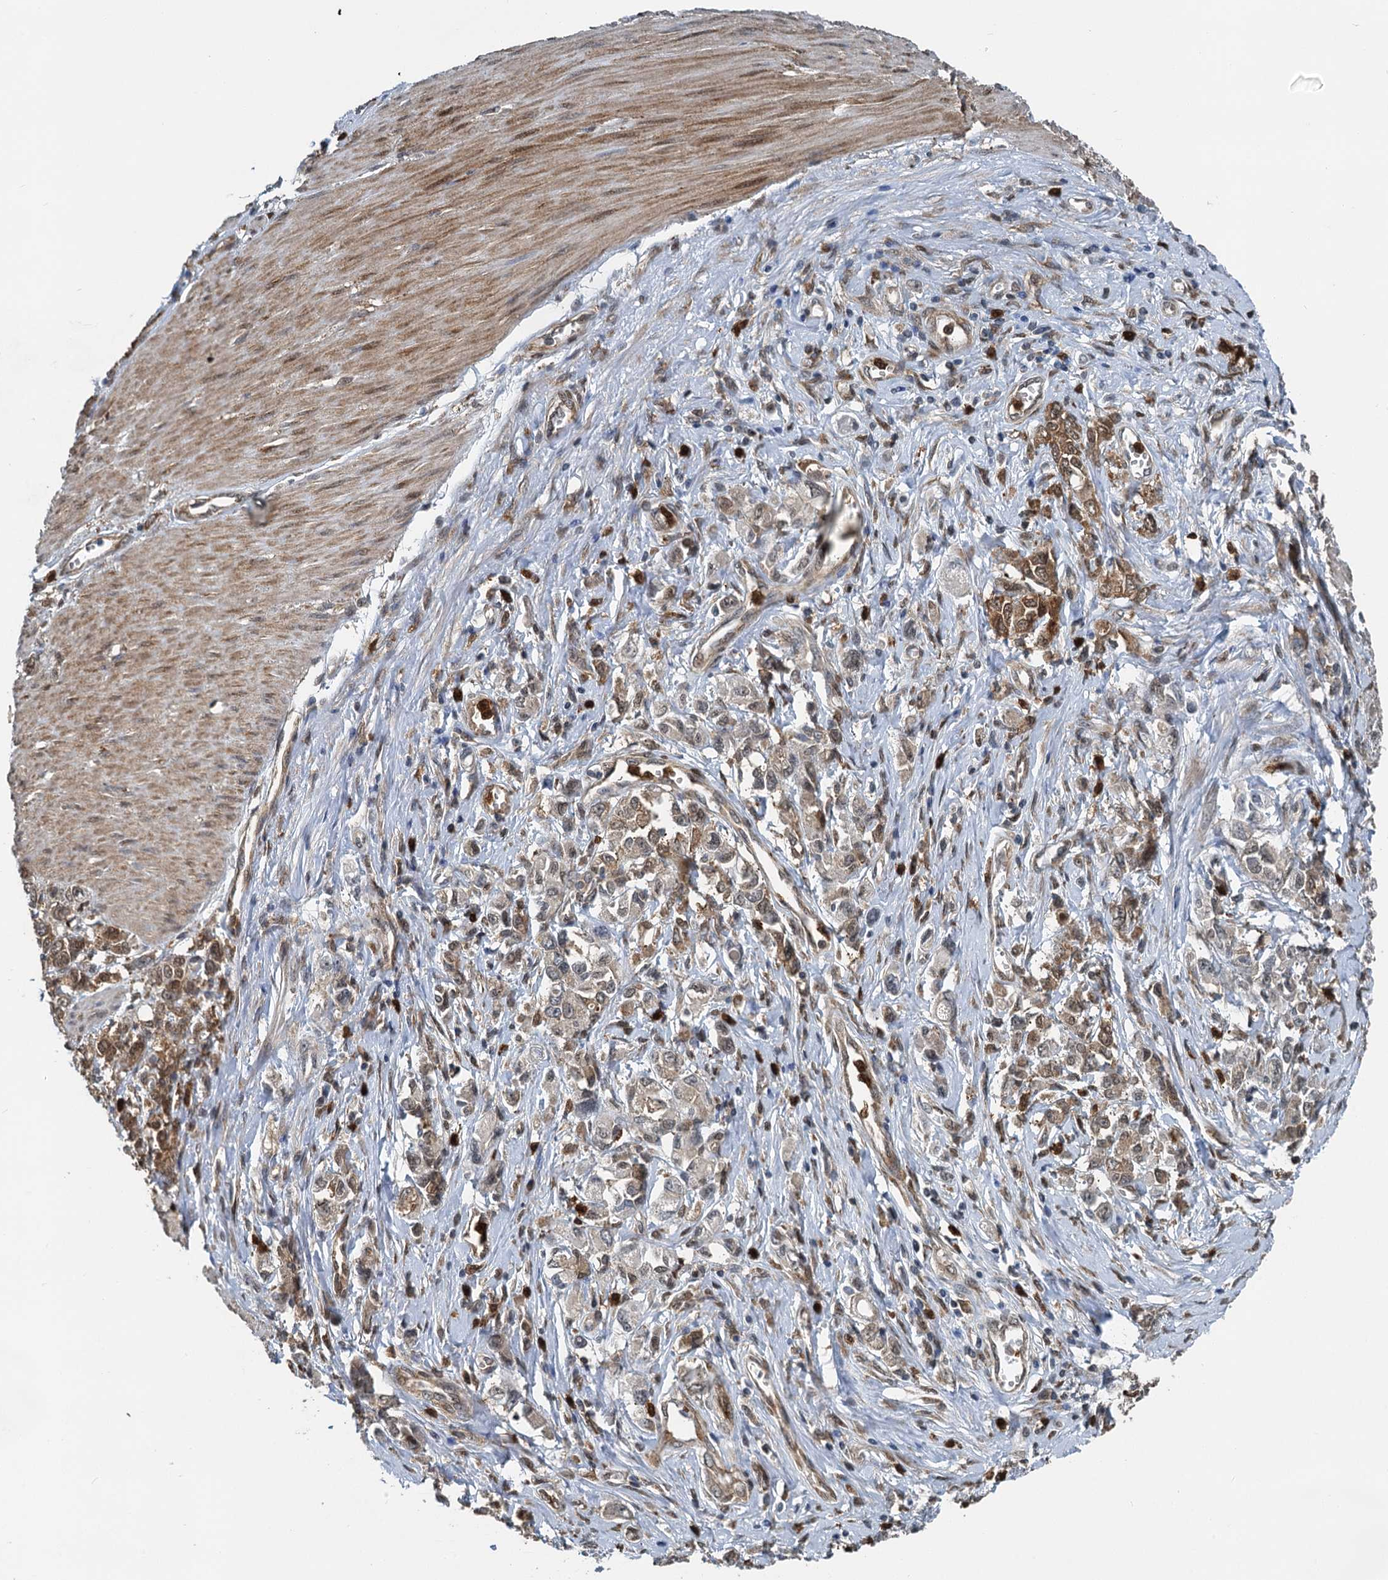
{"staining": {"intensity": "weak", "quantity": "<25%", "location": "cytoplasmic/membranous"}, "tissue": "stomach cancer", "cell_type": "Tumor cells", "image_type": "cancer", "snomed": [{"axis": "morphology", "description": "Adenocarcinoma, NOS"}, {"axis": "topography", "description": "Stomach"}], "caption": "Immunohistochemistry (IHC) of human stomach cancer (adenocarcinoma) exhibits no positivity in tumor cells.", "gene": "GPI", "patient": {"sex": "female", "age": 76}}